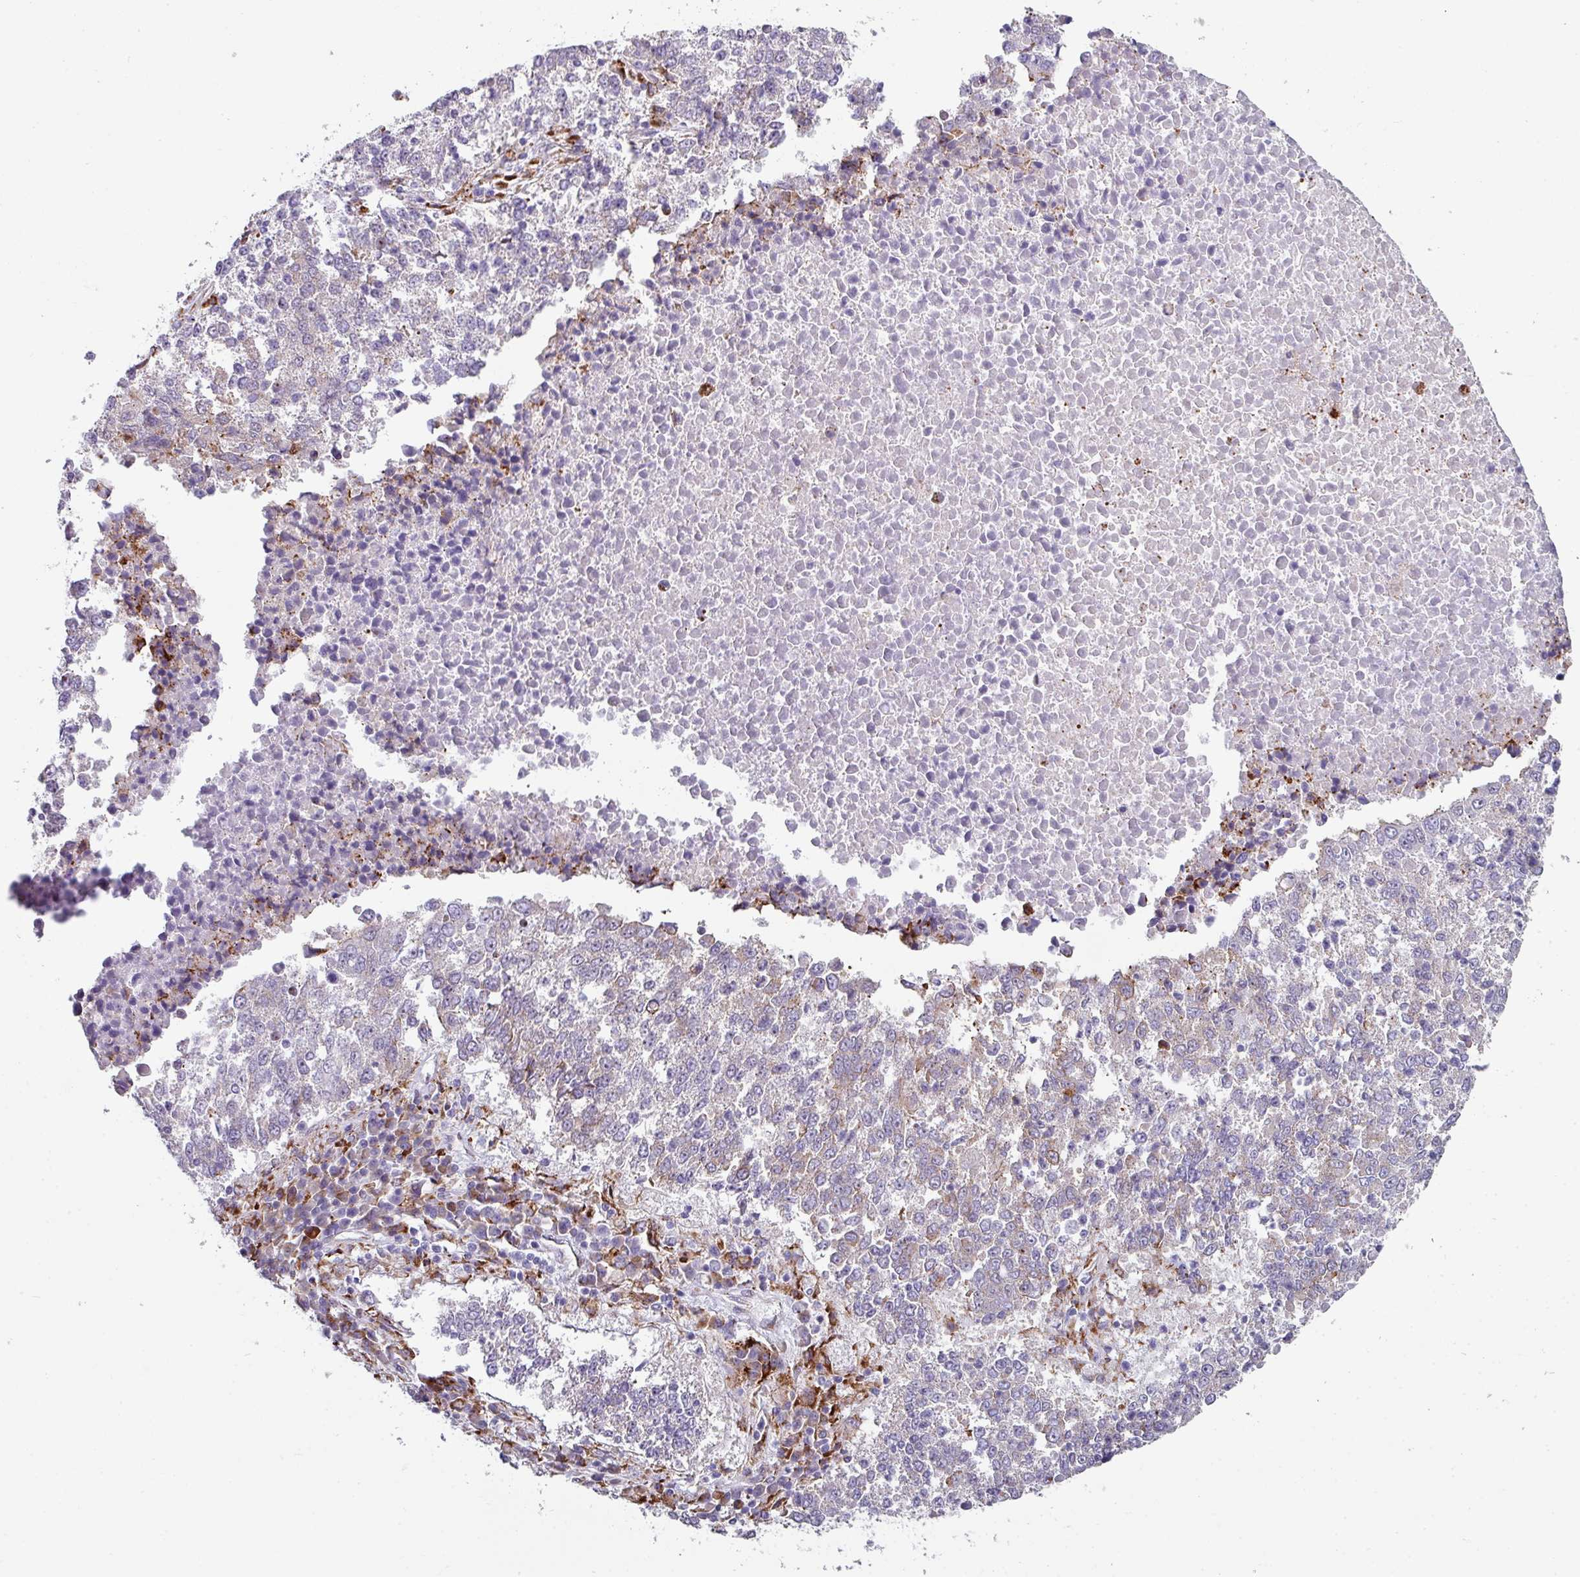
{"staining": {"intensity": "negative", "quantity": "none", "location": "none"}, "tissue": "lung cancer", "cell_type": "Tumor cells", "image_type": "cancer", "snomed": [{"axis": "morphology", "description": "Squamous cell carcinoma, NOS"}, {"axis": "topography", "description": "Lung"}], "caption": "IHC of human squamous cell carcinoma (lung) exhibits no expression in tumor cells.", "gene": "BMS1", "patient": {"sex": "male", "age": 73}}